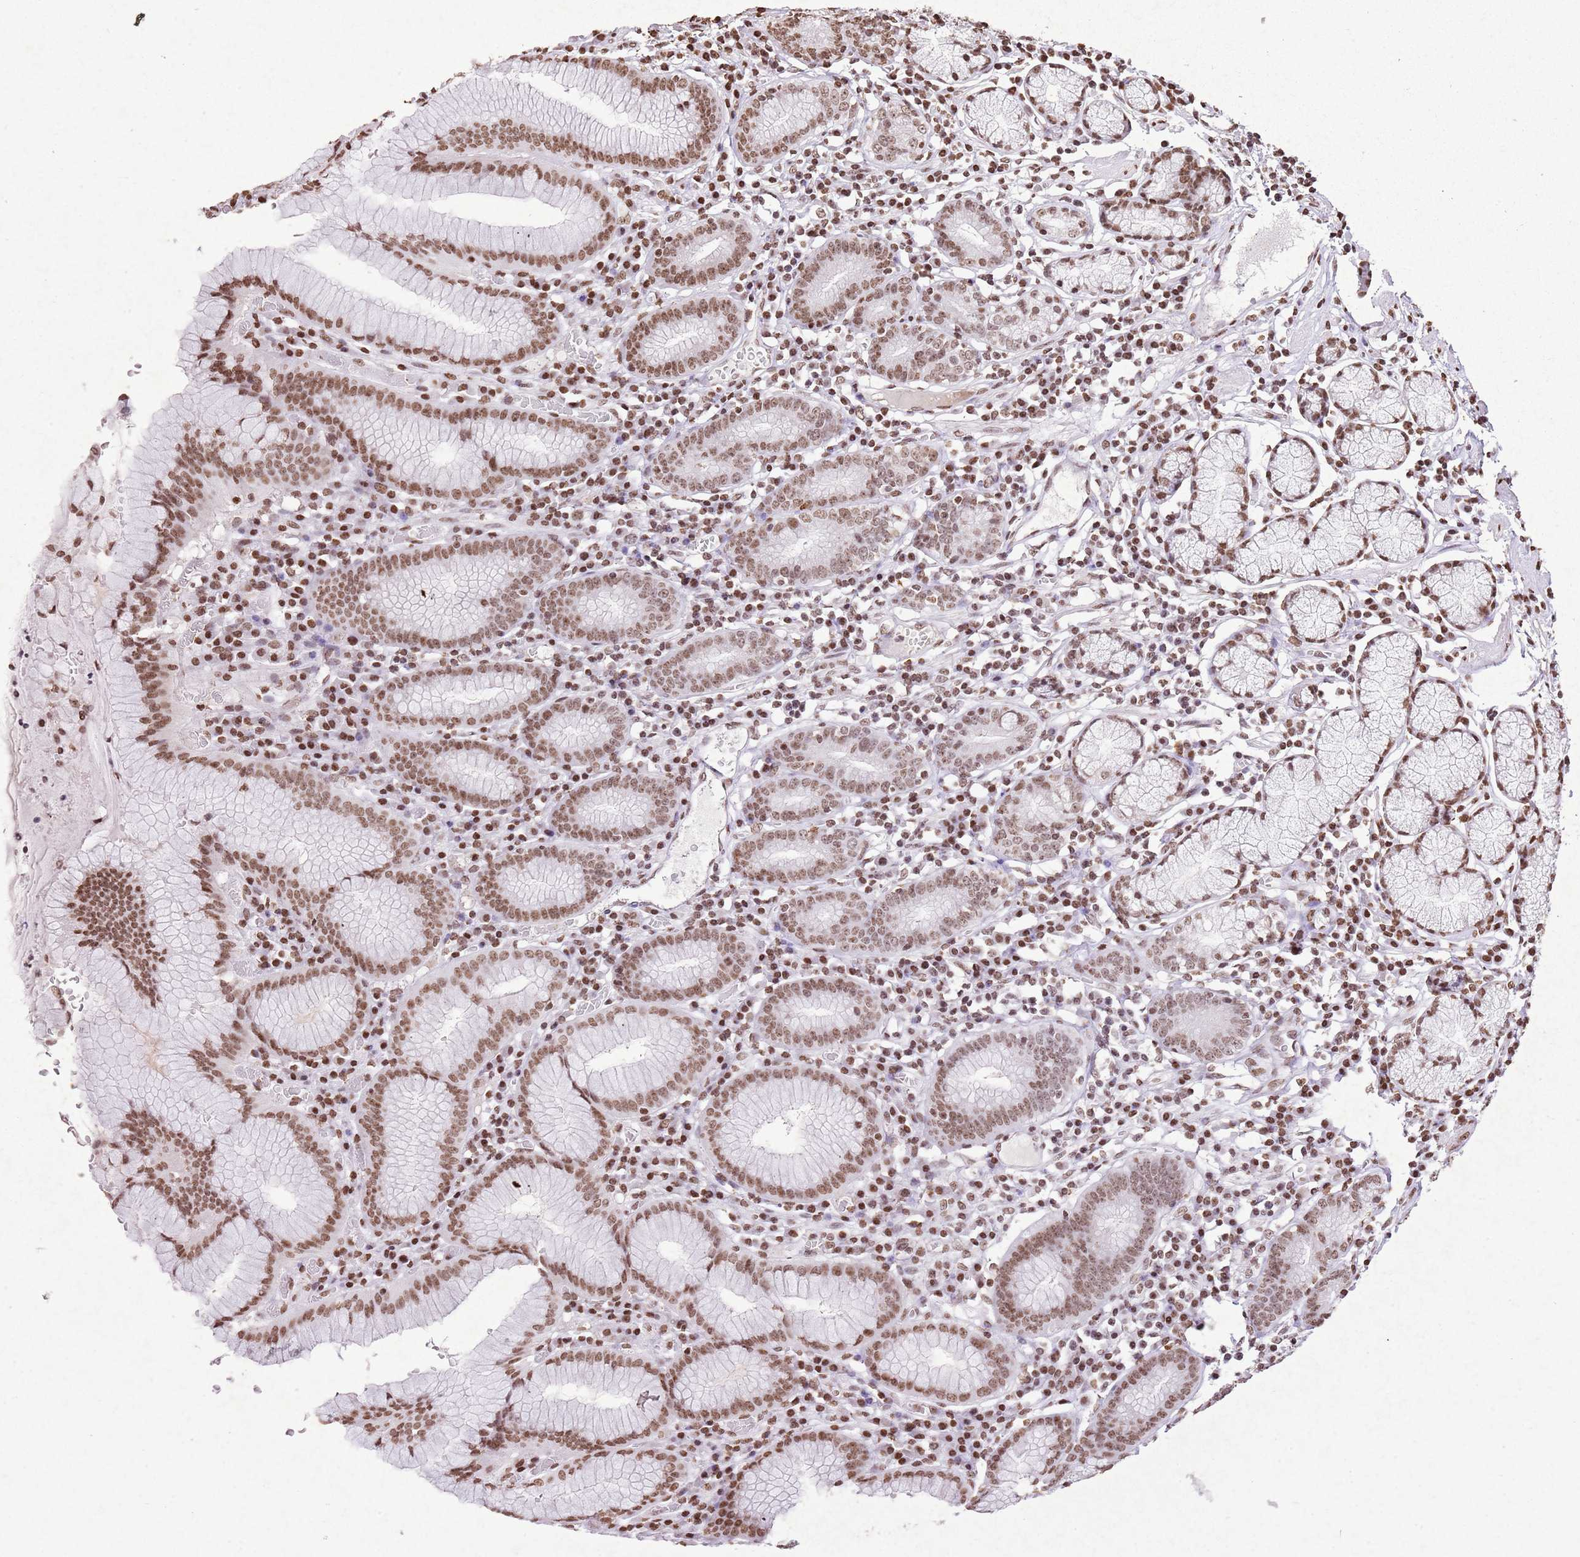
{"staining": {"intensity": "moderate", "quantity": ">75%", "location": "nuclear"}, "tissue": "stomach", "cell_type": "Glandular cells", "image_type": "normal", "snomed": [{"axis": "morphology", "description": "Normal tissue, NOS"}, {"axis": "topography", "description": "Stomach"}], "caption": "Stomach stained for a protein (brown) shows moderate nuclear positive staining in approximately >75% of glandular cells.", "gene": "BMAL1", "patient": {"sex": "male", "age": 55}}